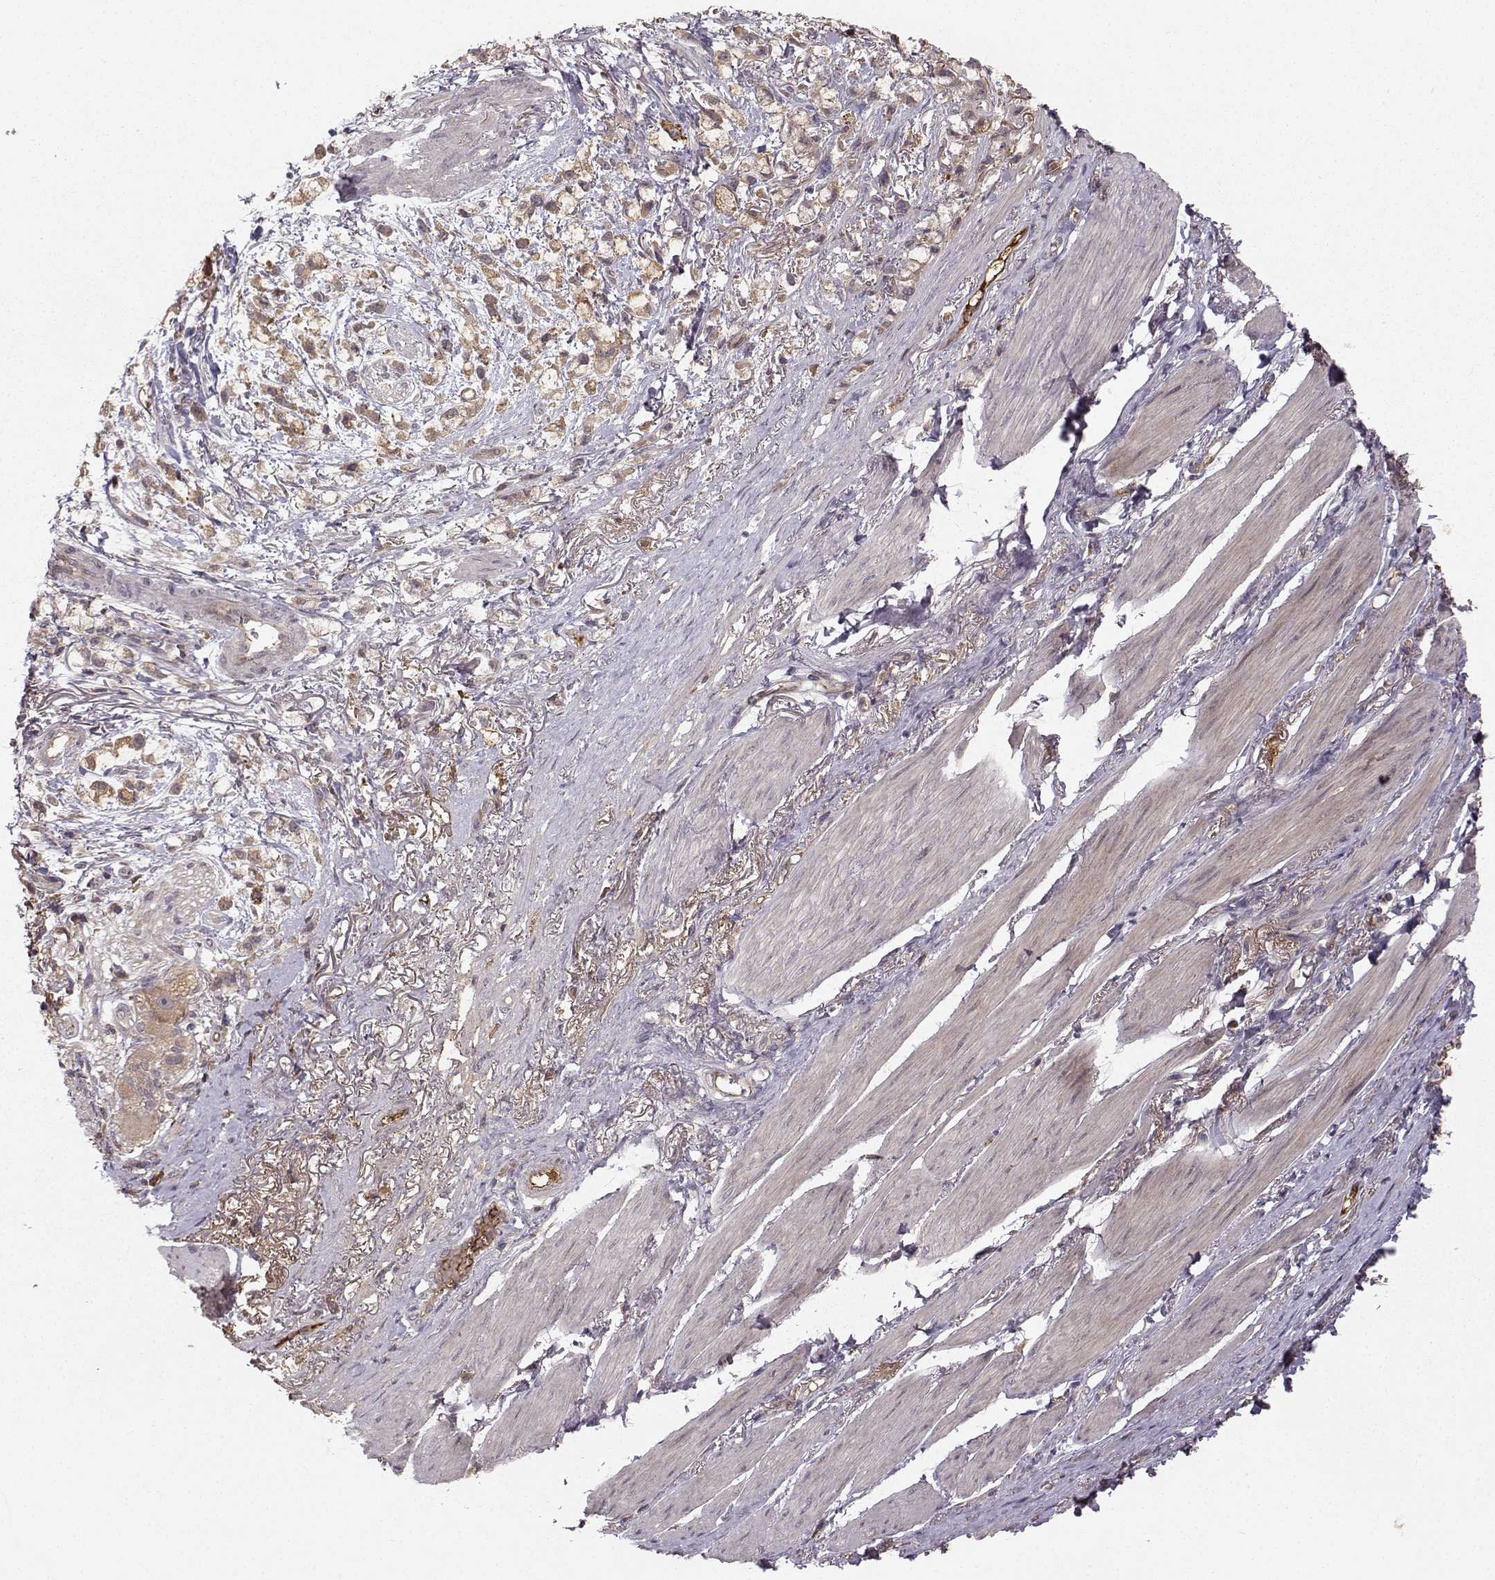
{"staining": {"intensity": "moderate", "quantity": "25%-75%", "location": "cytoplasmic/membranous"}, "tissue": "stomach cancer", "cell_type": "Tumor cells", "image_type": "cancer", "snomed": [{"axis": "morphology", "description": "Adenocarcinoma, NOS"}, {"axis": "topography", "description": "Stomach"}], "caption": "DAB immunohistochemical staining of stomach cancer shows moderate cytoplasmic/membranous protein expression in approximately 25%-75% of tumor cells.", "gene": "WNT6", "patient": {"sex": "female", "age": 81}}